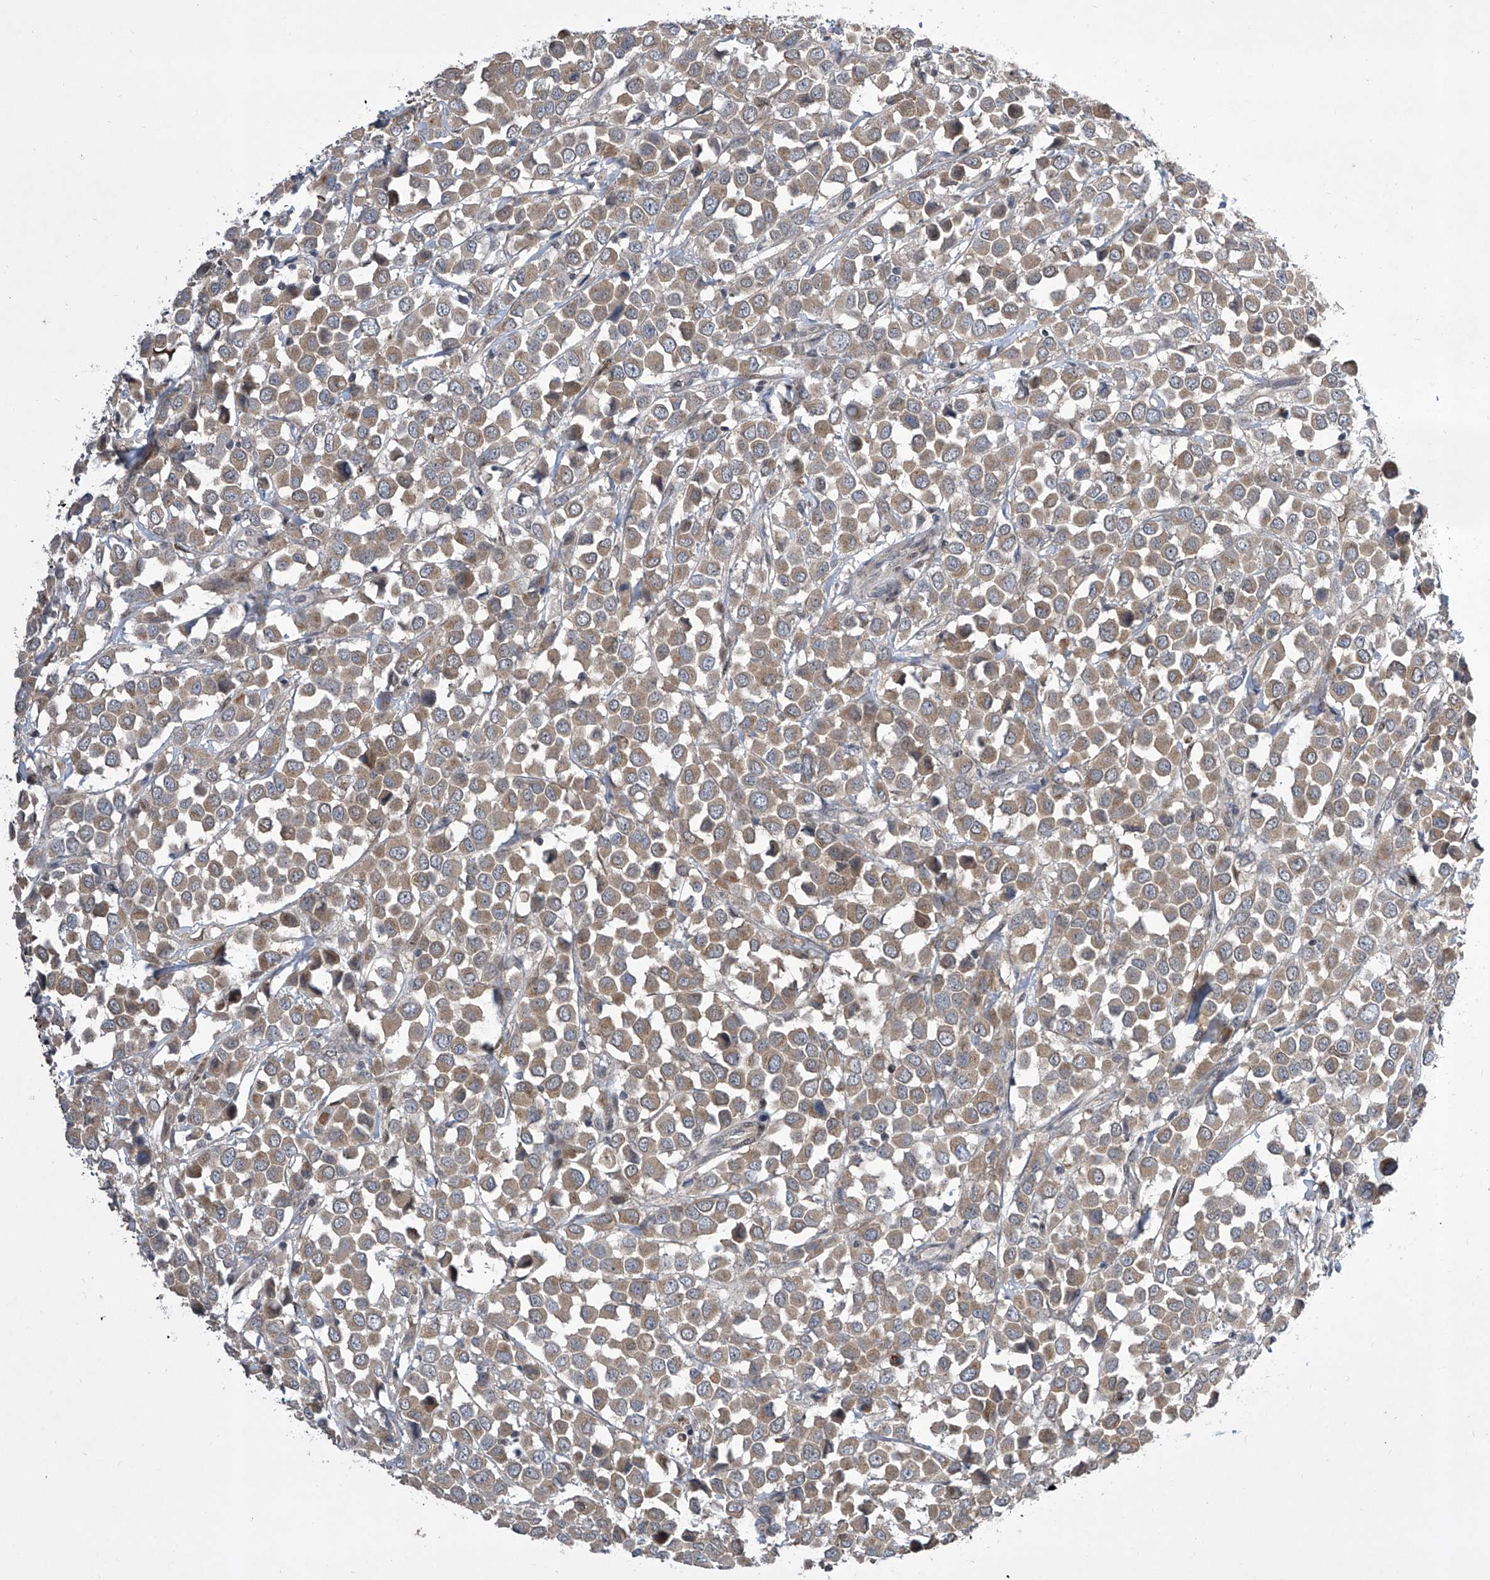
{"staining": {"intensity": "moderate", "quantity": ">75%", "location": "cytoplasmic/membranous"}, "tissue": "breast cancer", "cell_type": "Tumor cells", "image_type": "cancer", "snomed": [{"axis": "morphology", "description": "Duct carcinoma"}, {"axis": "topography", "description": "Breast"}], "caption": "Immunohistochemistry micrograph of breast cancer (intraductal carcinoma) stained for a protein (brown), which exhibits medium levels of moderate cytoplasmic/membranous staining in approximately >75% of tumor cells.", "gene": "CETN2", "patient": {"sex": "female", "age": 61}}